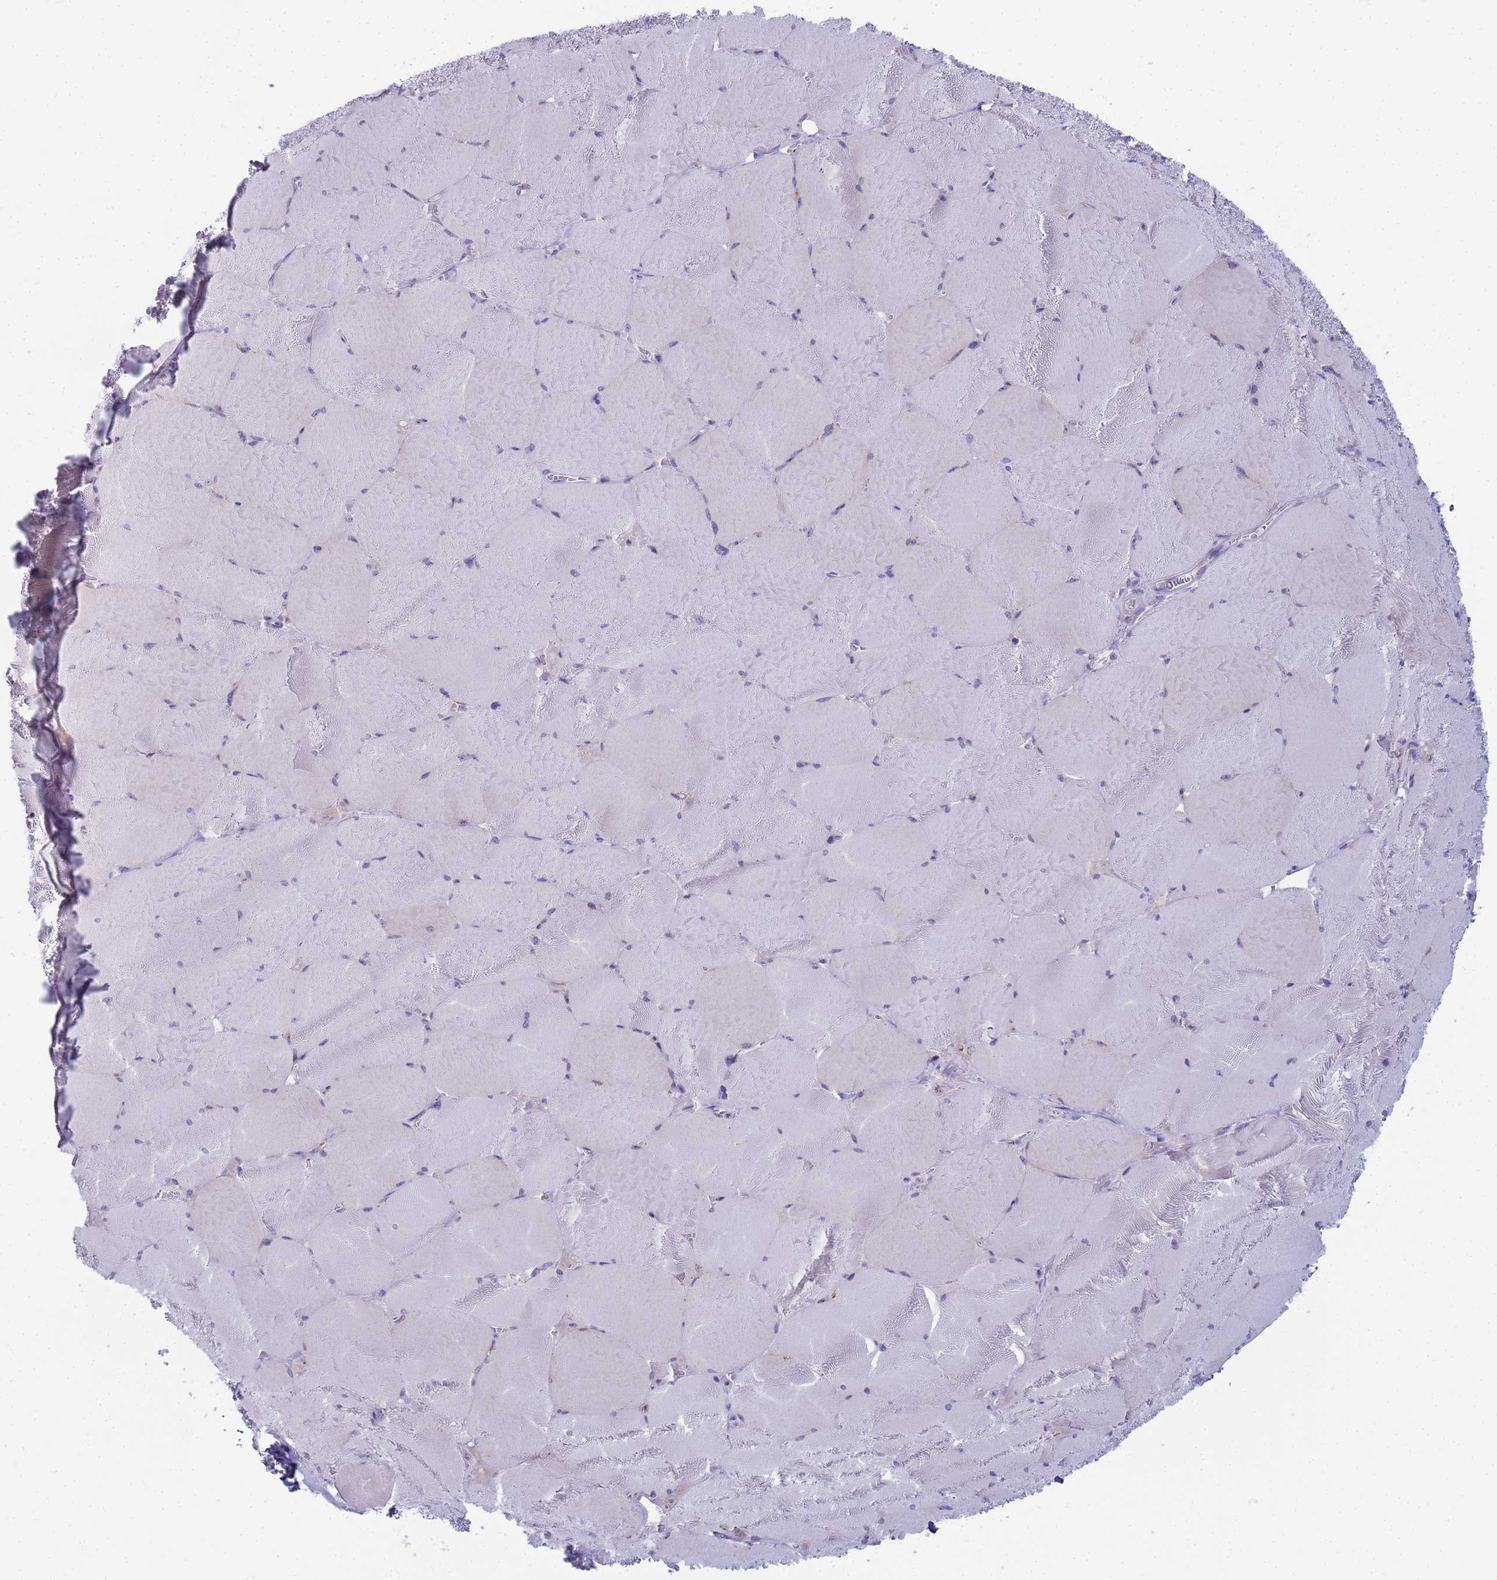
{"staining": {"intensity": "negative", "quantity": "none", "location": "none"}, "tissue": "skeletal muscle", "cell_type": "Myocytes", "image_type": "normal", "snomed": [{"axis": "morphology", "description": "Normal tissue, NOS"}, {"axis": "topography", "description": "Skeletal muscle"}, {"axis": "topography", "description": "Head-Neck"}], "caption": "High magnification brightfield microscopy of unremarkable skeletal muscle stained with DAB (3,3'-diaminobenzidine) (brown) and counterstained with hematoxylin (blue): myocytes show no significant expression. (DAB immunohistochemistry (IHC), high magnification).", "gene": "CR1", "patient": {"sex": "male", "age": 66}}